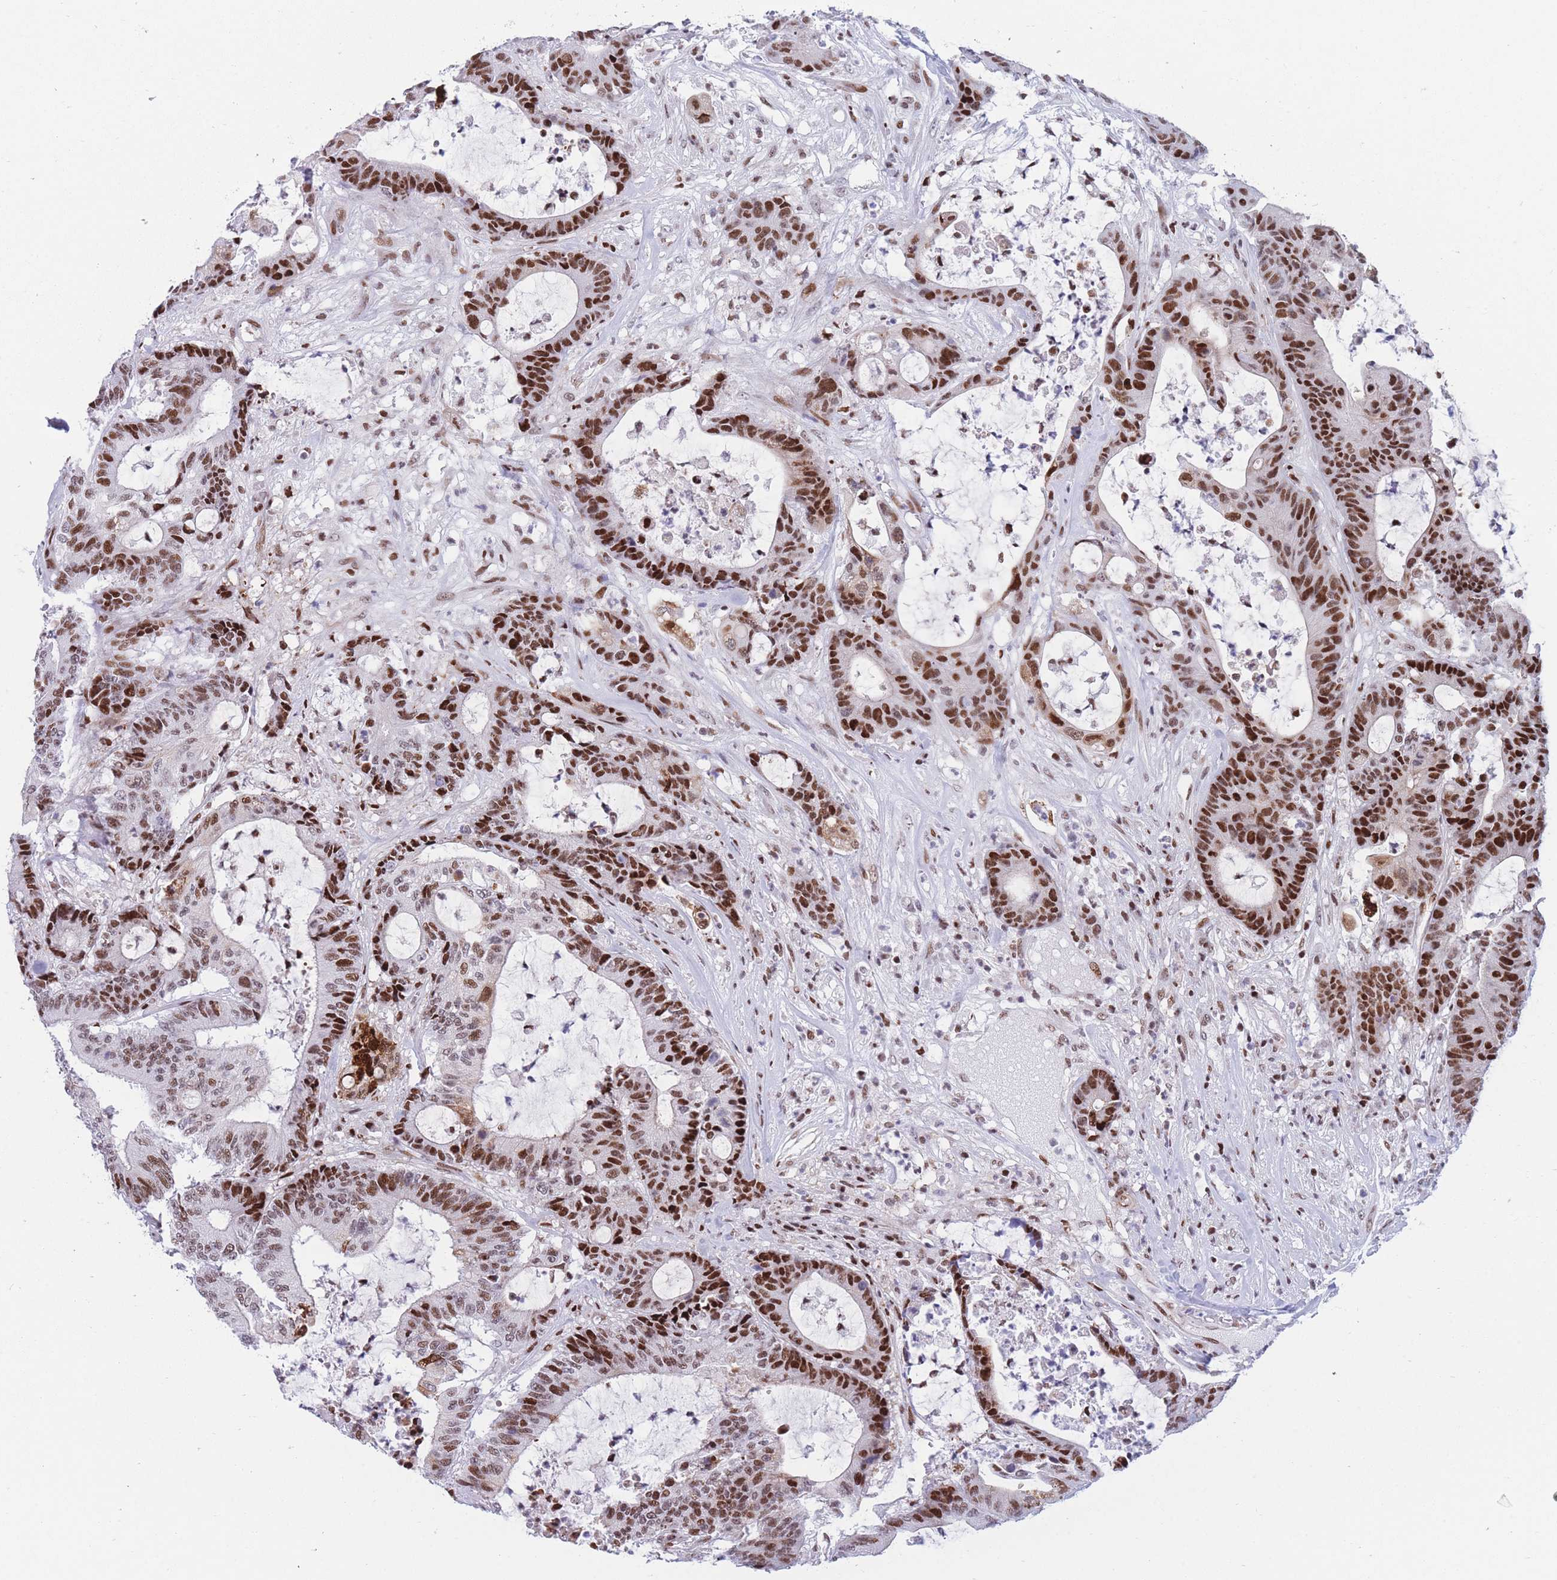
{"staining": {"intensity": "strong", "quantity": ">75%", "location": "nuclear"}, "tissue": "colorectal cancer", "cell_type": "Tumor cells", "image_type": "cancer", "snomed": [{"axis": "morphology", "description": "Adenocarcinoma, NOS"}, {"axis": "topography", "description": "Colon"}], "caption": "Immunohistochemistry of human colorectal cancer (adenocarcinoma) demonstrates high levels of strong nuclear positivity in approximately >75% of tumor cells. (DAB = brown stain, brightfield microscopy at high magnification).", "gene": "DNAJC3", "patient": {"sex": "female", "age": 84}}